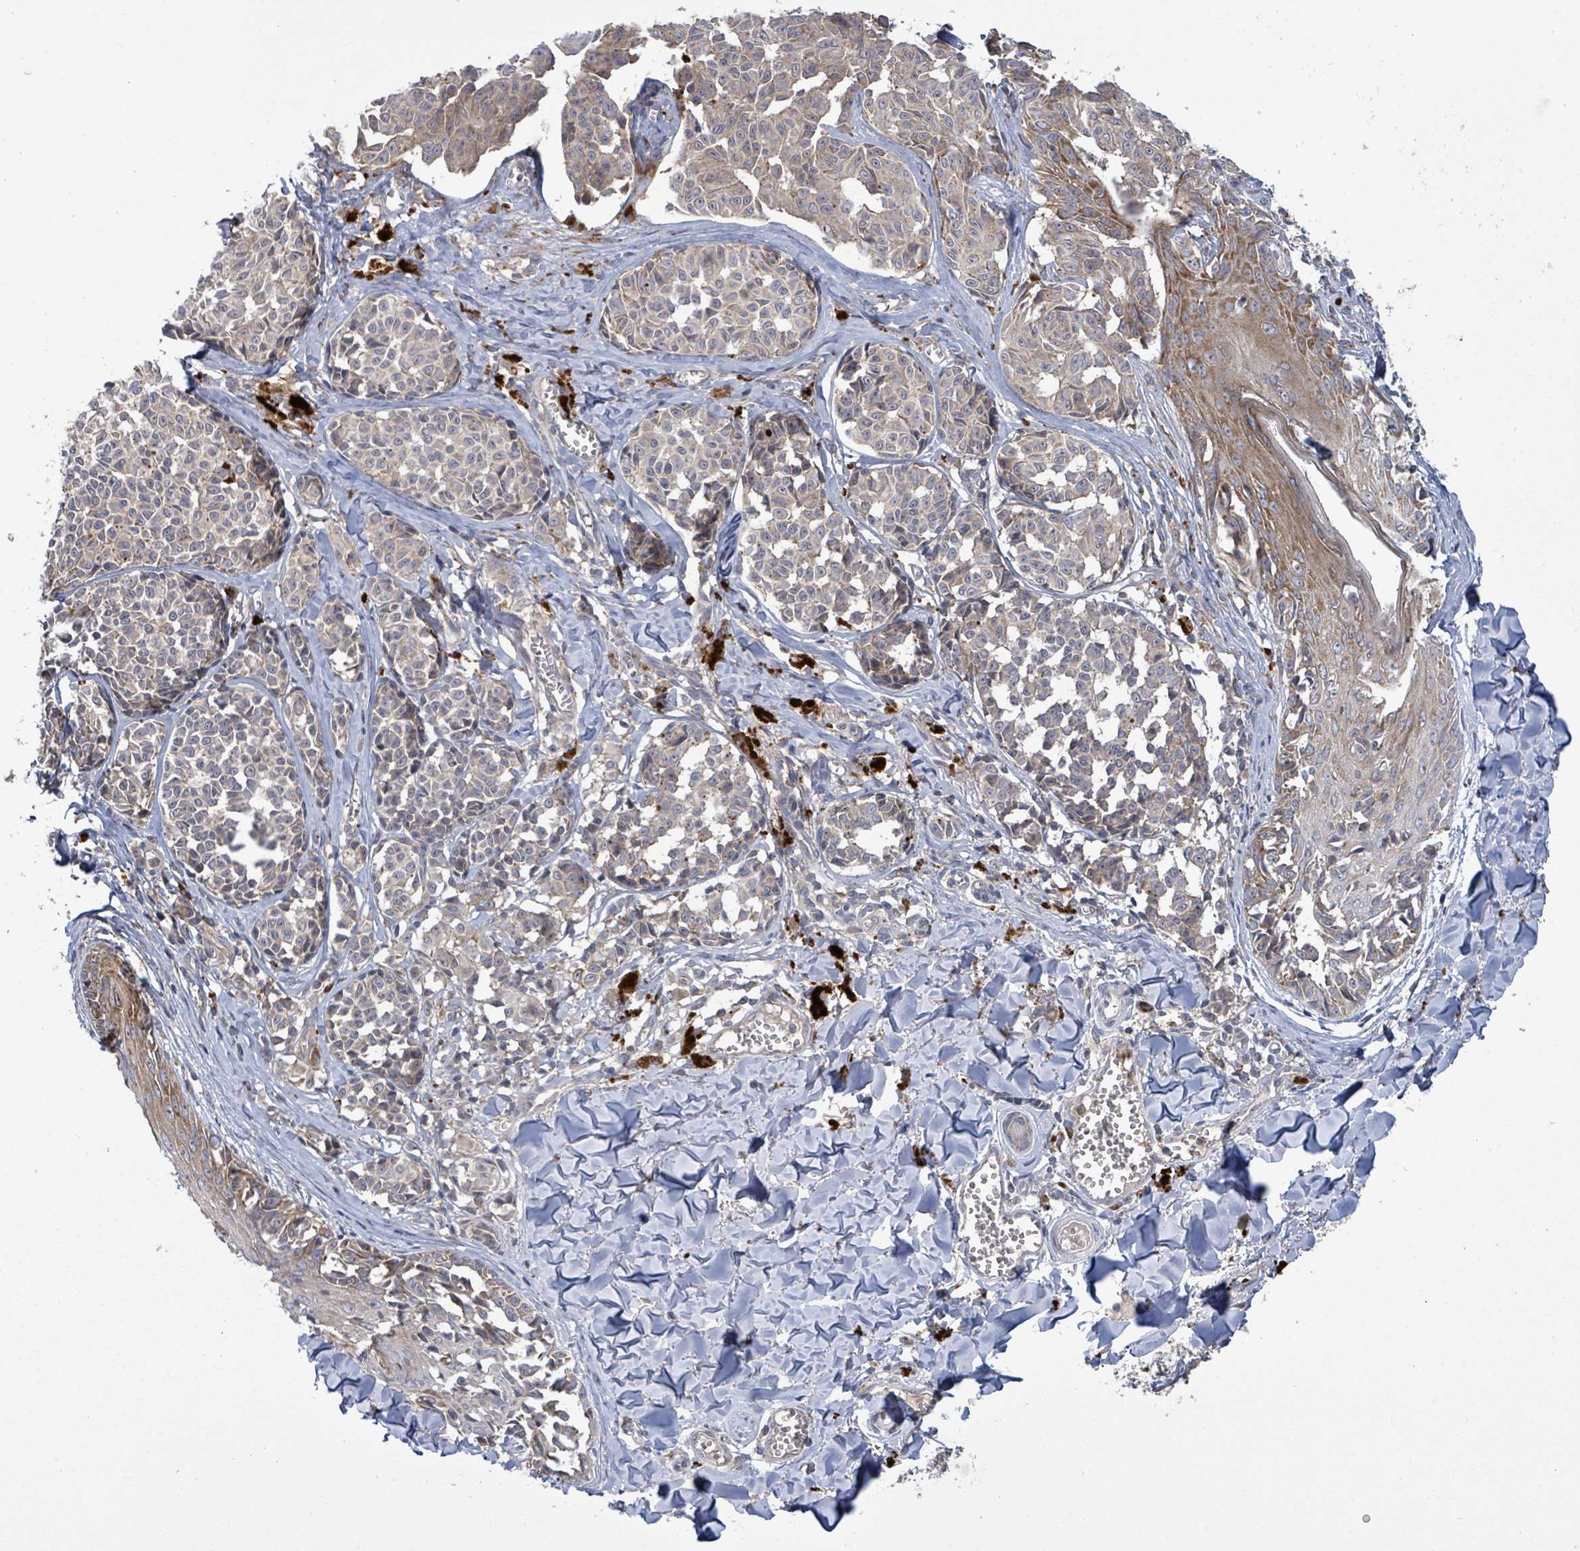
{"staining": {"intensity": "weak", "quantity": "<25%", "location": "cytoplasmic/membranous"}, "tissue": "melanoma", "cell_type": "Tumor cells", "image_type": "cancer", "snomed": [{"axis": "morphology", "description": "Malignant melanoma, NOS"}, {"axis": "topography", "description": "Skin"}], "caption": "DAB (3,3'-diaminobenzidine) immunohistochemical staining of human malignant melanoma shows no significant staining in tumor cells.", "gene": "SERPINE3", "patient": {"sex": "female", "age": 43}}